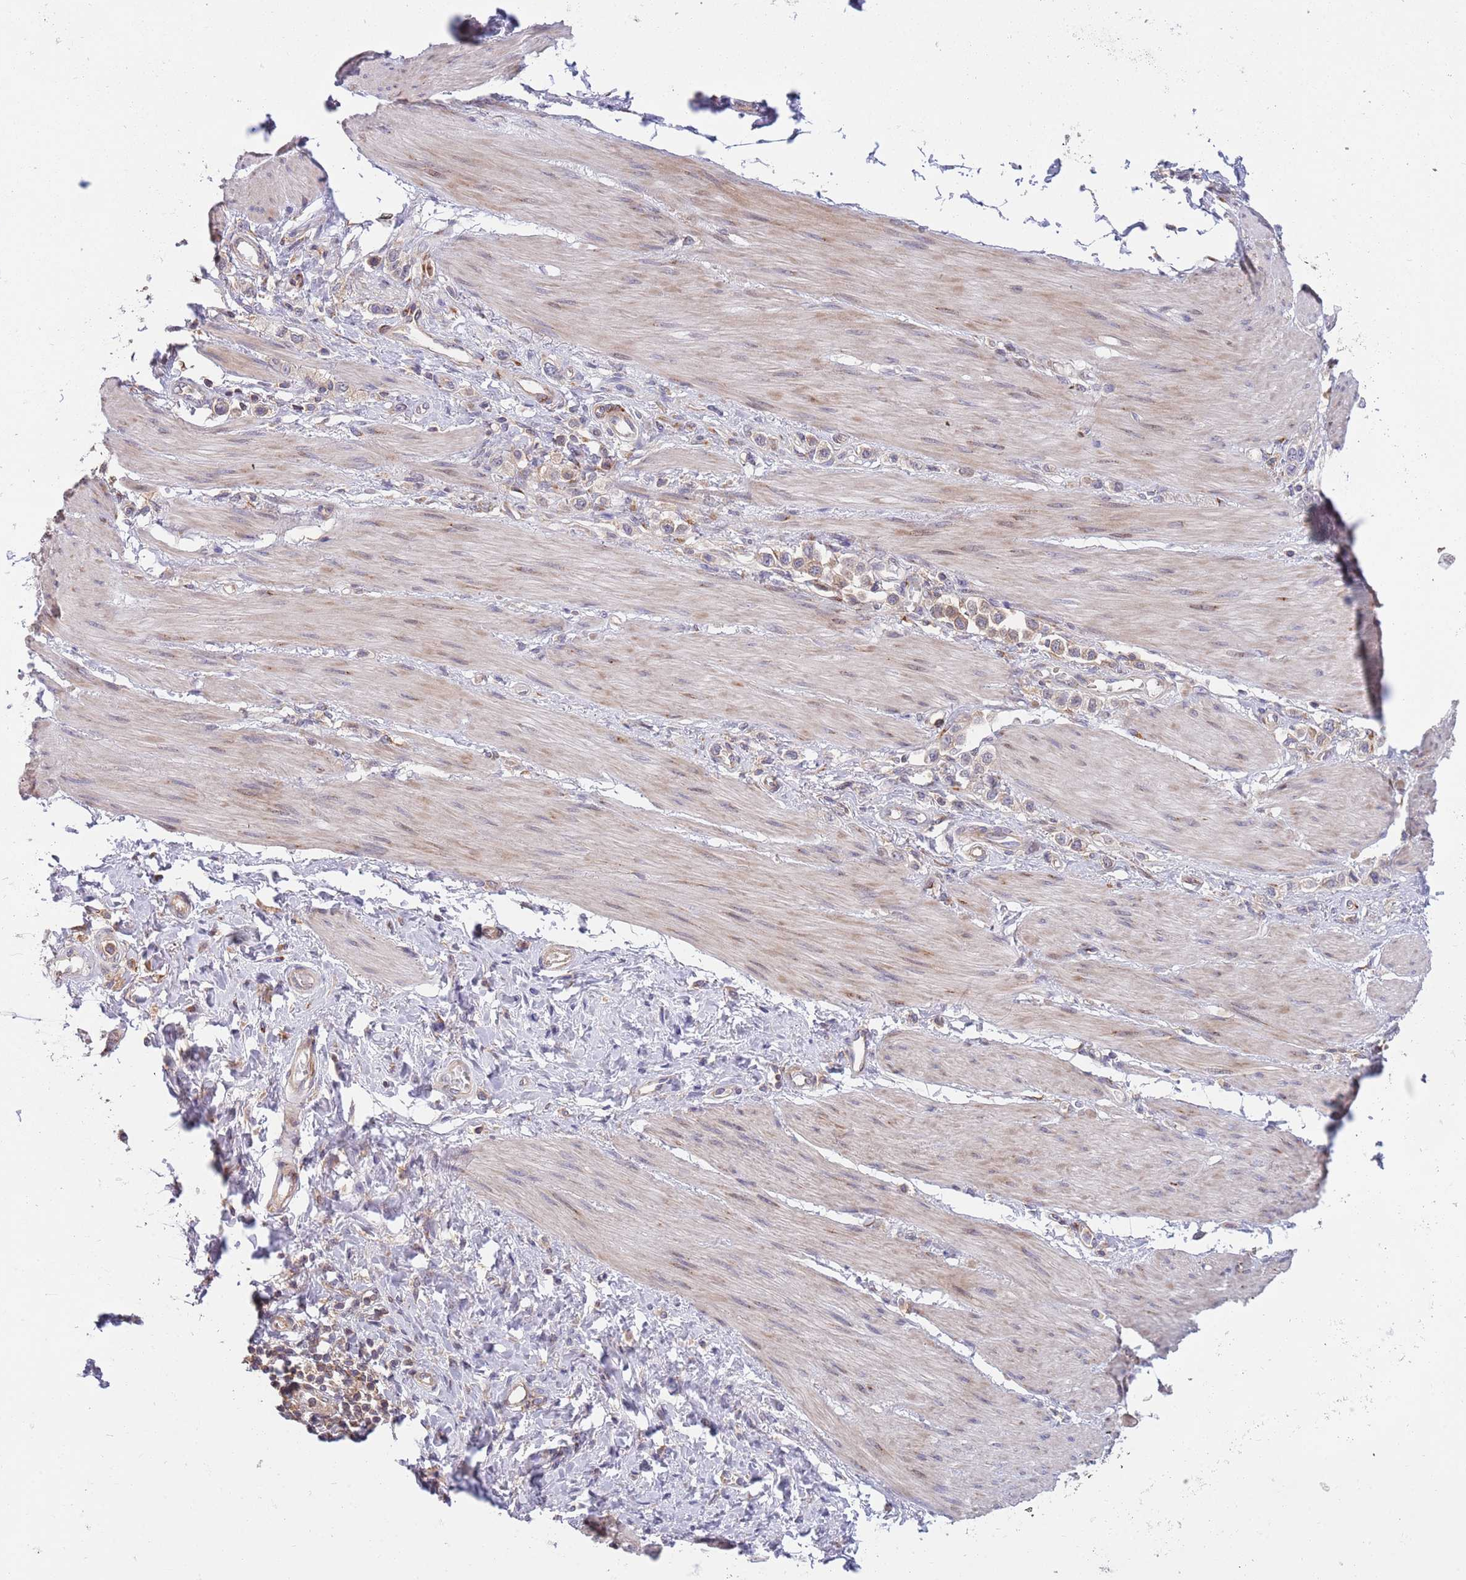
{"staining": {"intensity": "weak", "quantity": "<25%", "location": "cytoplasmic/membranous"}, "tissue": "stomach cancer", "cell_type": "Tumor cells", "image_type": "cancer", "snomed": [{"axis": "morphology", "description": "Adenocarcinoma, NOS"}, {"axis": "topography", "description": "Stomach"}], "caption": "A photomicrograph of adenocarcinoma (stomach) stained for a protein demonstrates no brown staining in tumor cells. (Brightfield microscopy of DAB (3,3'-diaminobenzidine) immunohistochemistry (IHC) at high magnification).", "gene": "BTBD7", "patient": {"sex": "female", "age": 65}}